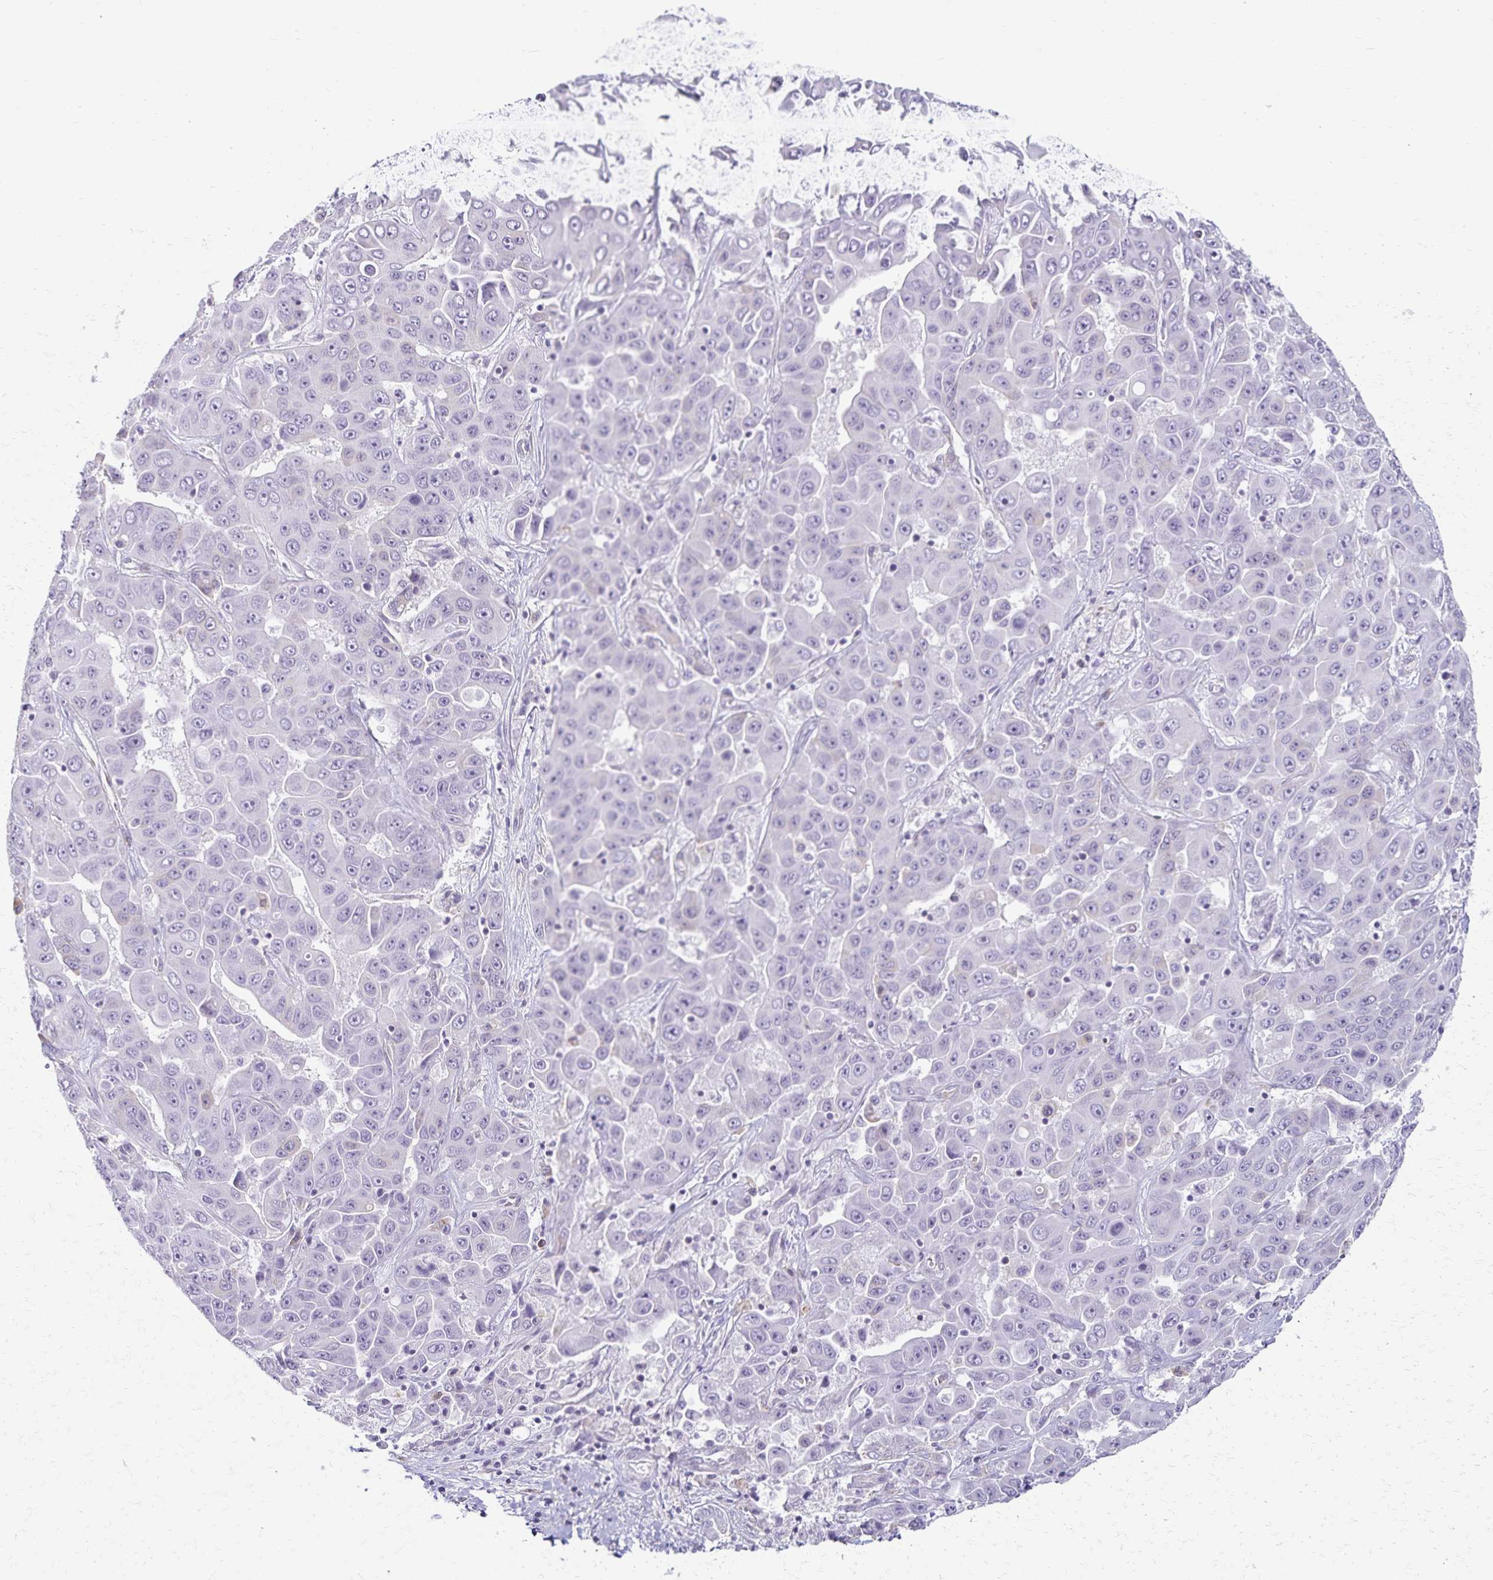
{"staining": {"intensity": "negative", "quantity": "none", "location": "none"}, "tissue": "liver cancer", "cell_type": "Tumor cells", "image_type": "cancer", "snomed": [{"axis": "morphology", "description": "Cholangiocarcinoma"}, {"axis": "topography", "description": "Liver"}], "caption": "There is no significant staining in tumor cells of cholangiocarcinoma (liver). Nuclei are stained in blue.", "gene": "KISS1", "patient": {"sex": "female", "age": 52}}